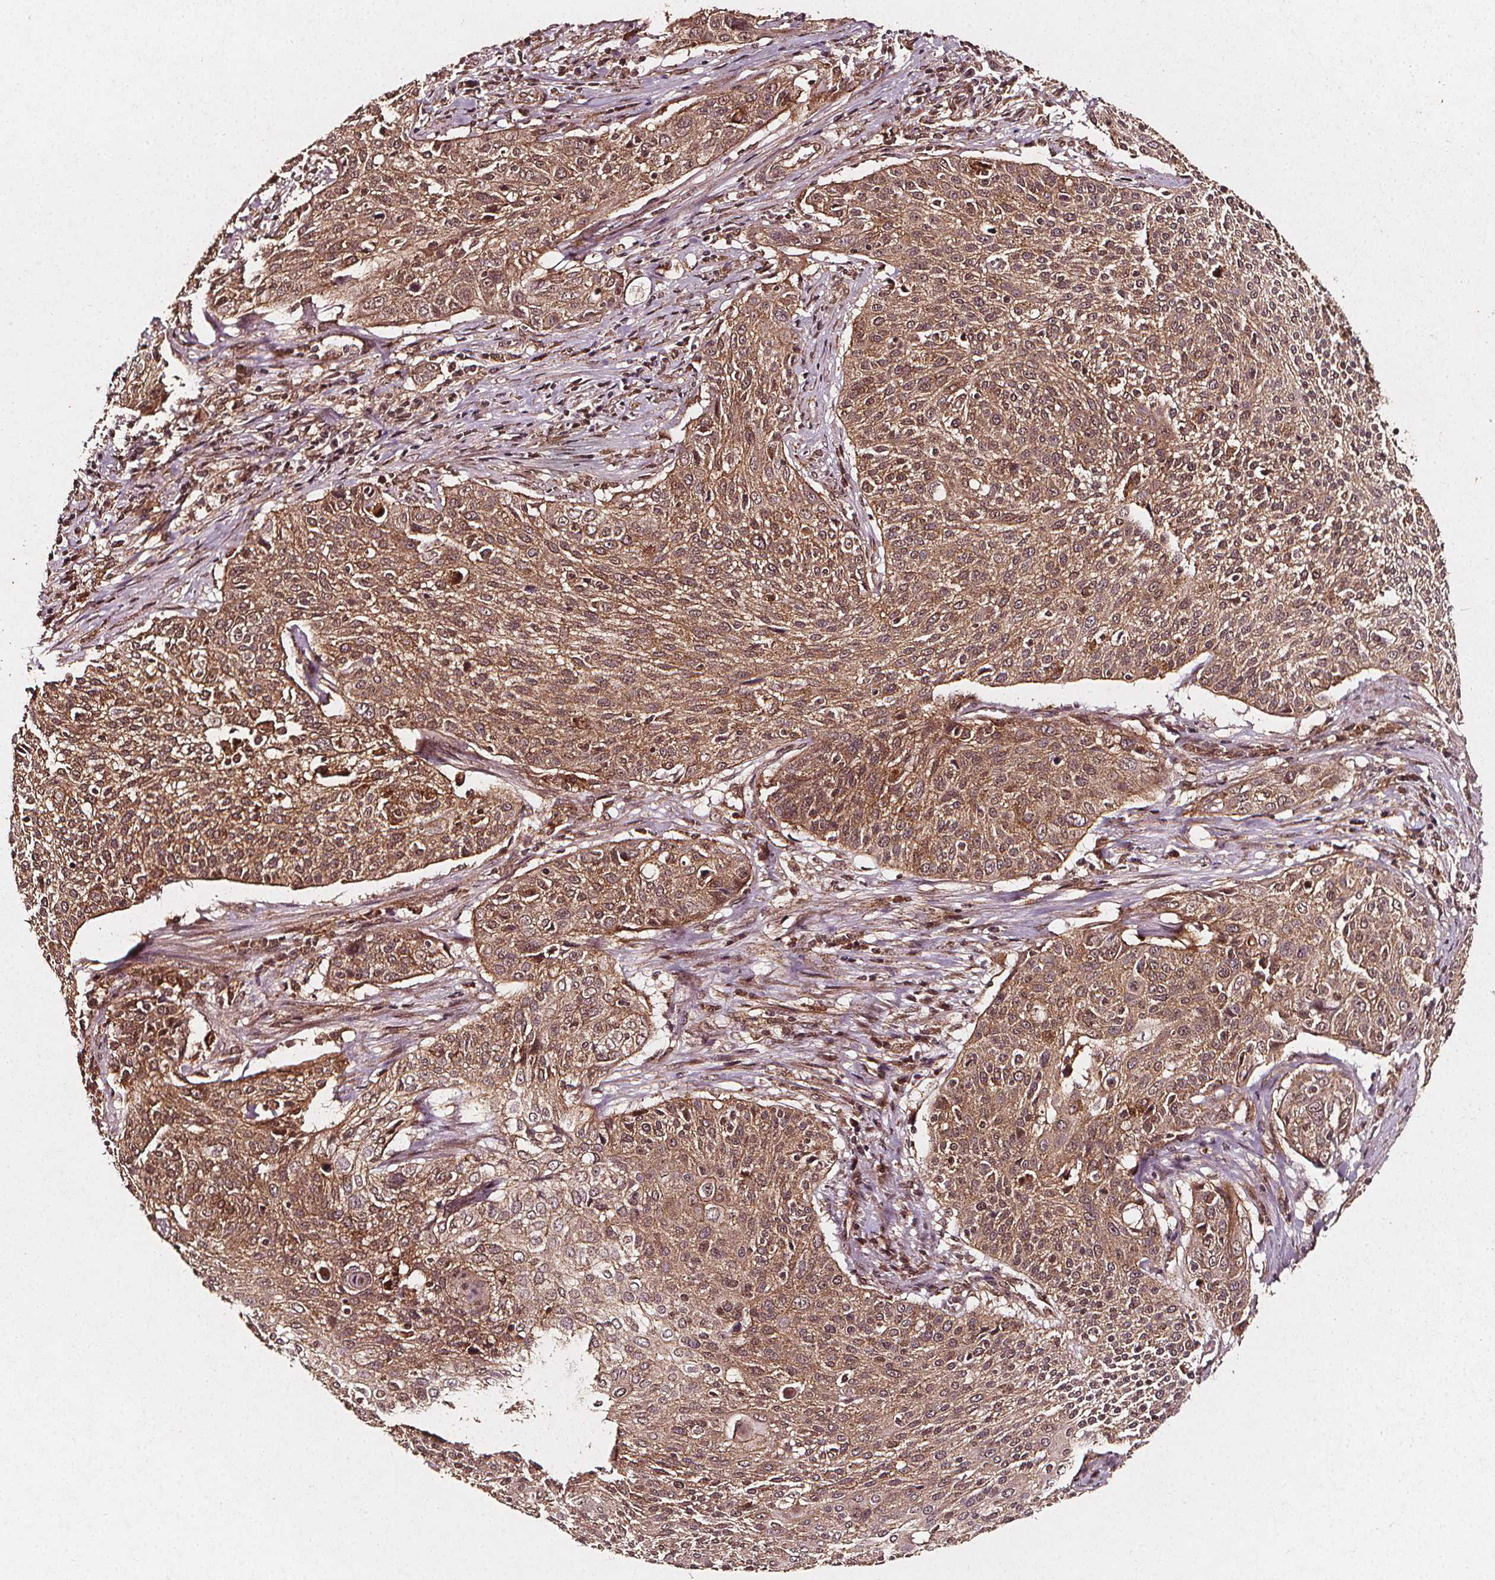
{"staining": {"intensity": "moderate", "quantity": ">75%", "location": "cytoplasmic/membranous"}, "tissue": "cervical cancer", "cell_type": "Tumor cells", "image_type": "cancer", "snomed": [{"axis": "morphology", "description": "Squamous cell carcinoma, NOS"}, {"axis": "topography", "description": "Cervix"}], "caption": "Moderate cytoplasmic/membranous protein positivity is present in about >75% of tumor cells in cervical cancer. The staining is performed using DAB (3,3'-diaminobenzidine) brown chromogen to label protein expression. The nuclei are counter-stained blue using hematoxylin.", "gene": "ABCA1", "patient": {"sex": "female", "age": 31}}